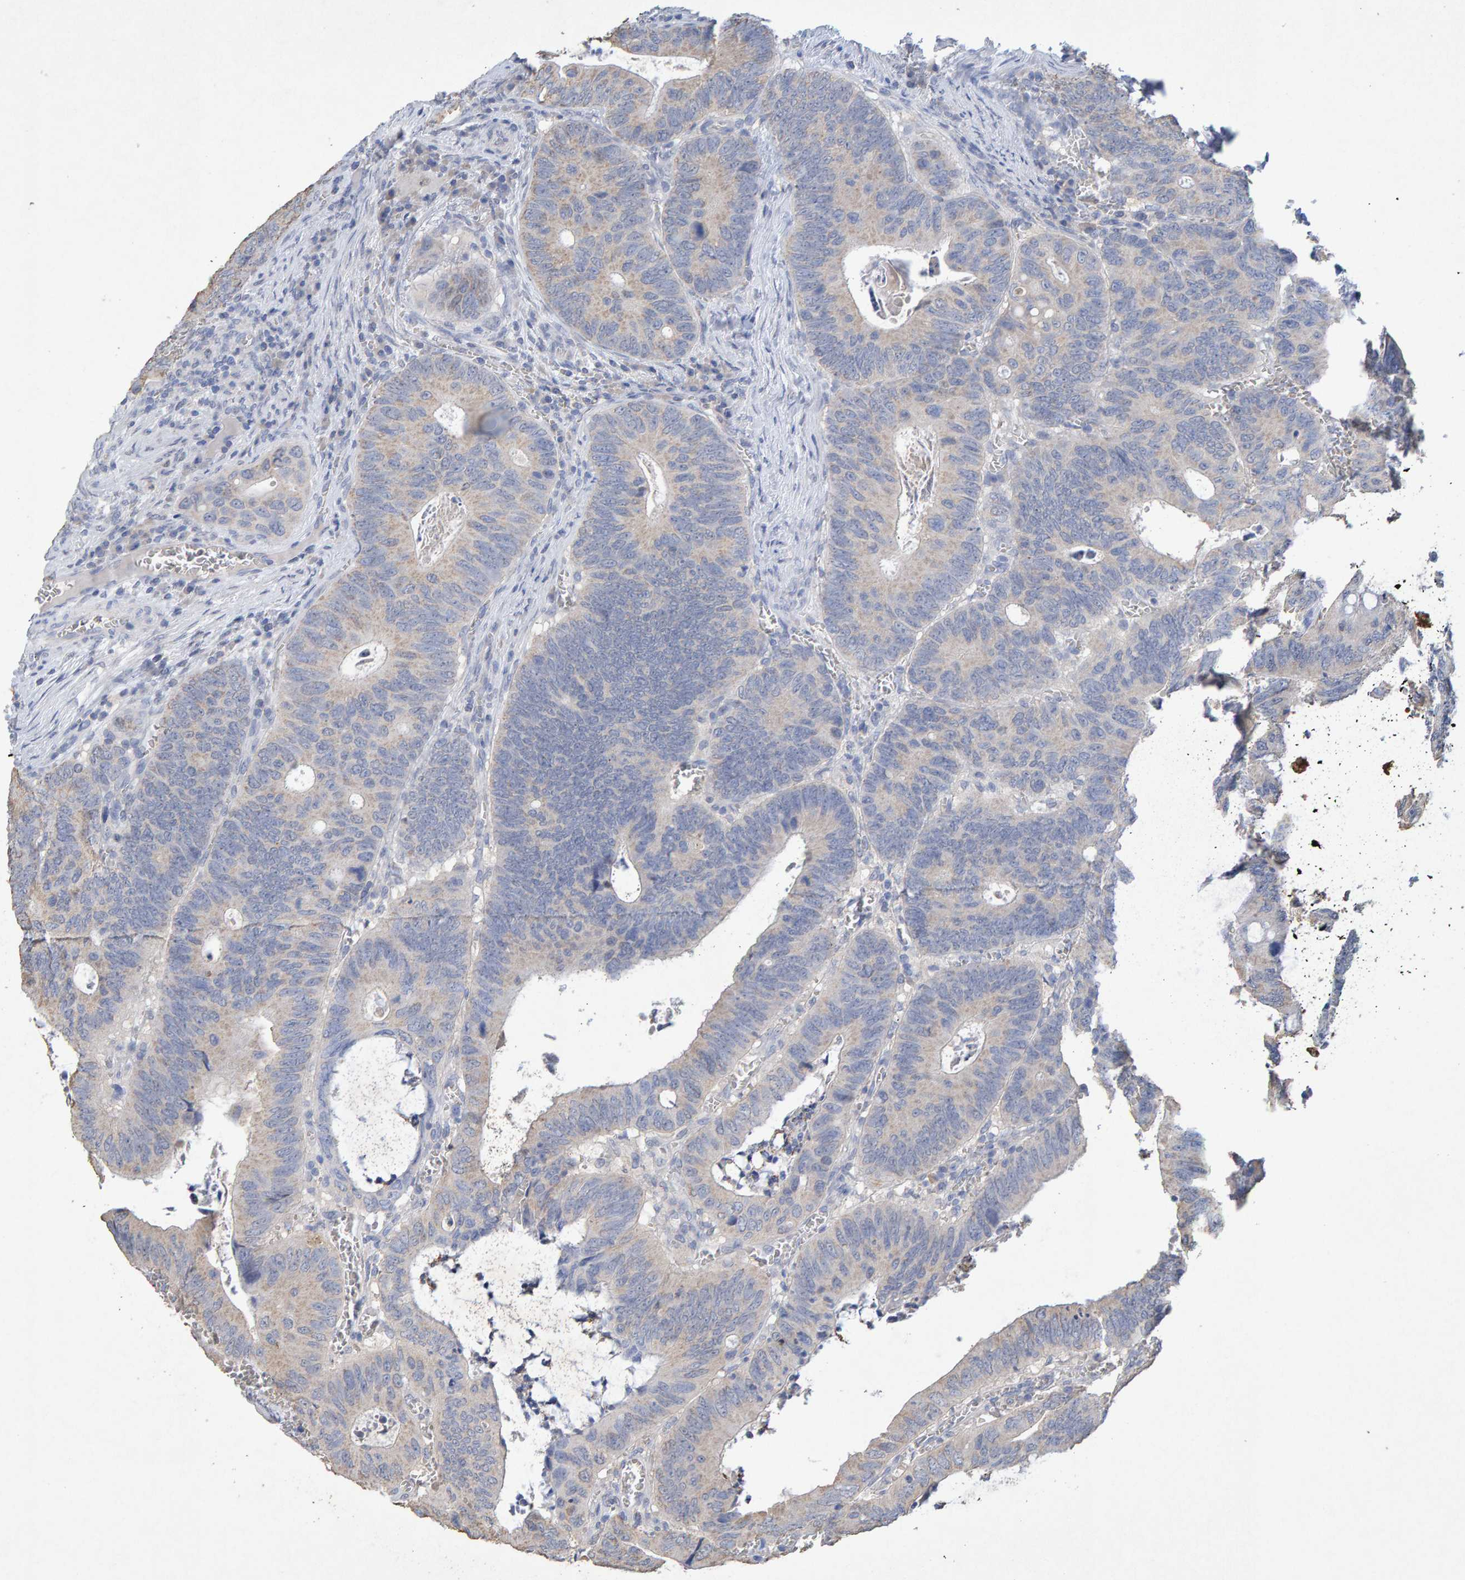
{"staining": {"intensity": "weak", "quantity": "25%-75%", "location": "cytoplasmic/membranous"}, "tissue": "colorectal cancer", "cell_type": "Tumor cells", "image_type": "cancer", "snomed": [{"axis": "morphology", "description": "Inflammation, NOS"}, {"axis": "morphology", "description": "Adenocarcinoma, NOS"}, {"axis": "topography", "description": "Colon"}], "caption": "Immunohistochemical staining of human adenocarcinoma (colorectal) reveals low levels of weak cytoplasmic/membranous protein staining in approximately 25%-75% of tumor cells. The protein is stained brown, and the nuclei are stained in blue (DAB (3,3'-diaminobenzidine) IHC with brightfield microscopy, high magnification).", "gene": "CTH", "patient": {"sex": "male", "age": 72}}